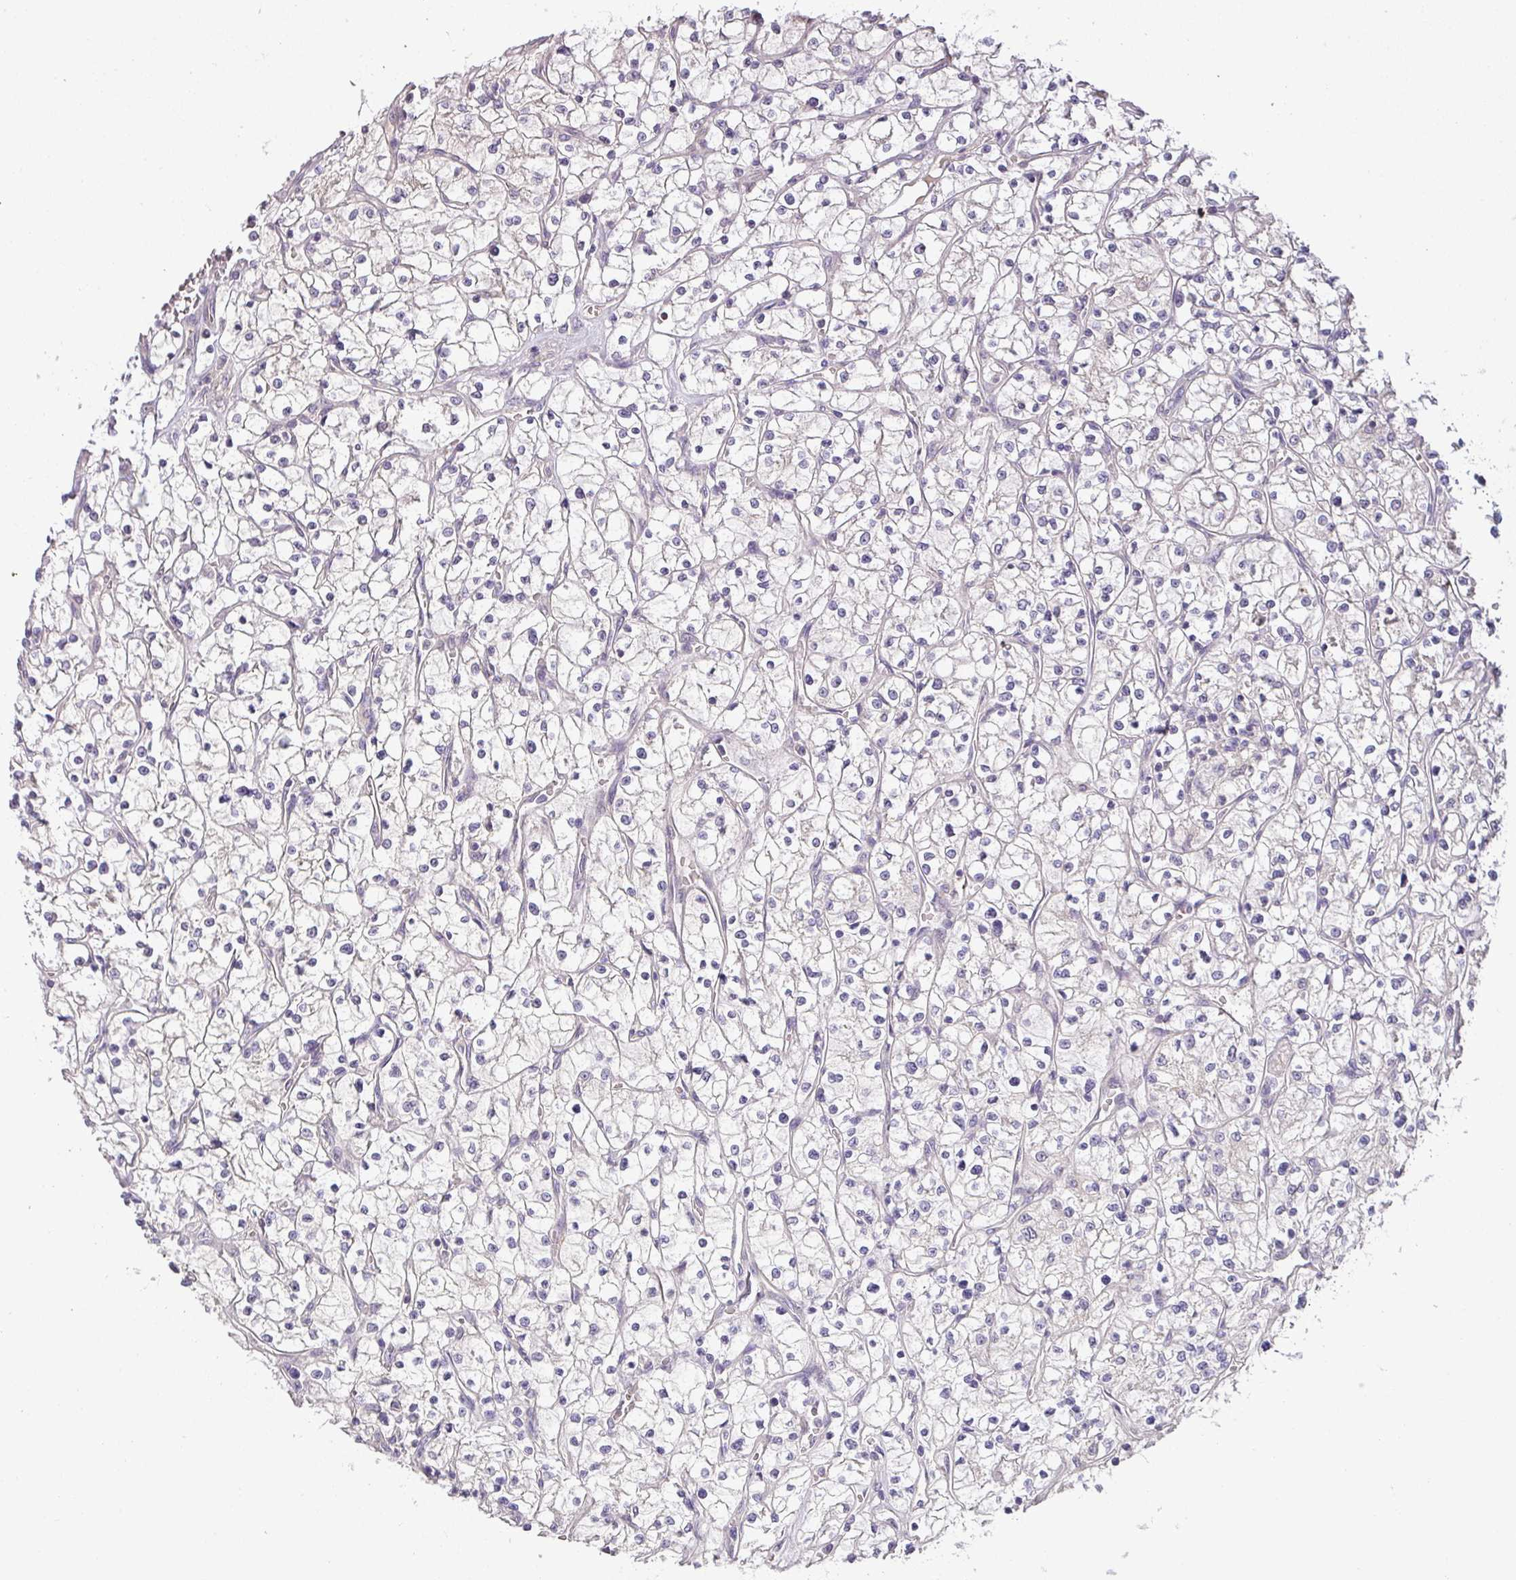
{"staining": {"intensity": "negative", "quantity": "none", "location": "none"}, "tissue": "renal cancer", "cell_type": "Tumor cells", "image_type": "cancer", "snomed": [{"axis": "morphology", "description": "Adenocarcinoma, NOS"}, {"axis": "topography", "description": "Kidney"}], "caption": "Renal adenocarcinoma stained for a protein using IHC reveals no positivity tumor cells.", "gene": "TCL1B", "patient": {"sex": "female", "age": 64}}